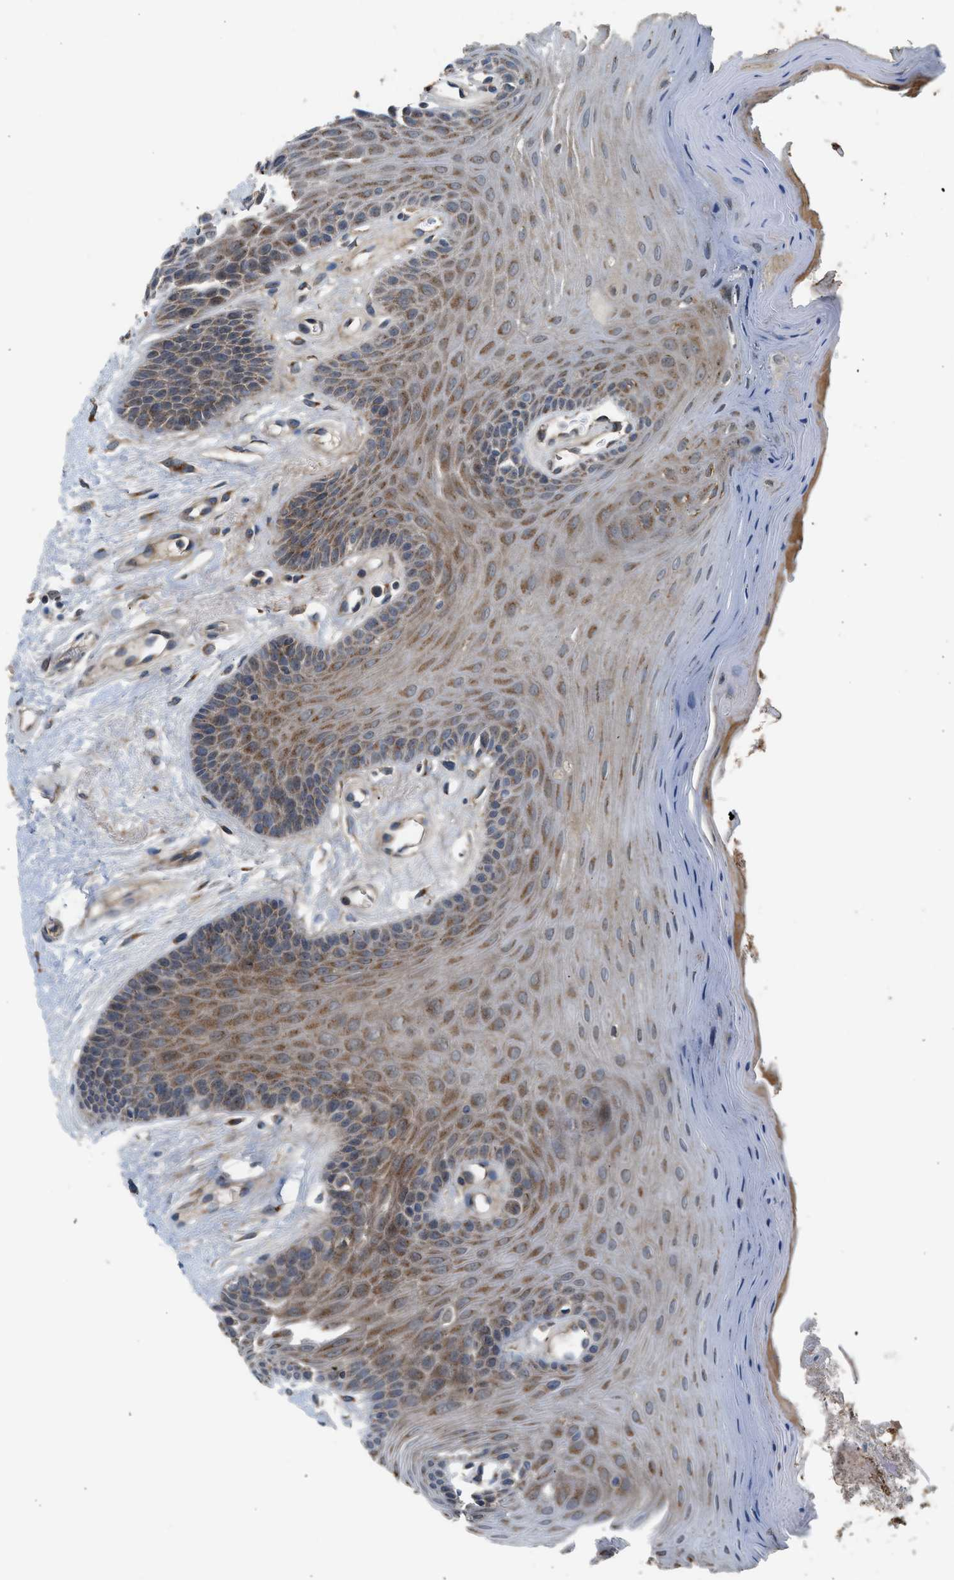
{"staining": {"intensity": "moderate", "quantity": ">75%", "location": "cytoplasmic/membranous"}, "tissue": "oral mucosa", "cell_type": "Squamous epithelial cells", "image_type": "normal", "snomed": [{"axis": "morphology", "description": "Normal tissue, NOS"}, {"axis": "morphology", "description": "Squamous cell carcinoma, NOS"}, {"axis": "topography", "description": "Skeletal muscle"}, {"axis": "topography", "description": "Adipose tissue"}, {"axis": "topography", "description": "Vascular tissue"}, {"axis": "topography", "description": "Oral tissue"}, {"axis": "topography", "description": "Peripheral nerve tissue"}, {"axis": "topography", "description": "Head-Neck"}], "caption": "Immunohistochemistry histopathology image of benign human oral mucosa stained for a protein (brown), which demonstrates medium levels of moderate cytoplasmic/membranous positivity in about >75% of squamous epithelial cells.", "gene": "STARD3", "patient": {"sex": "male", "age": 71}}